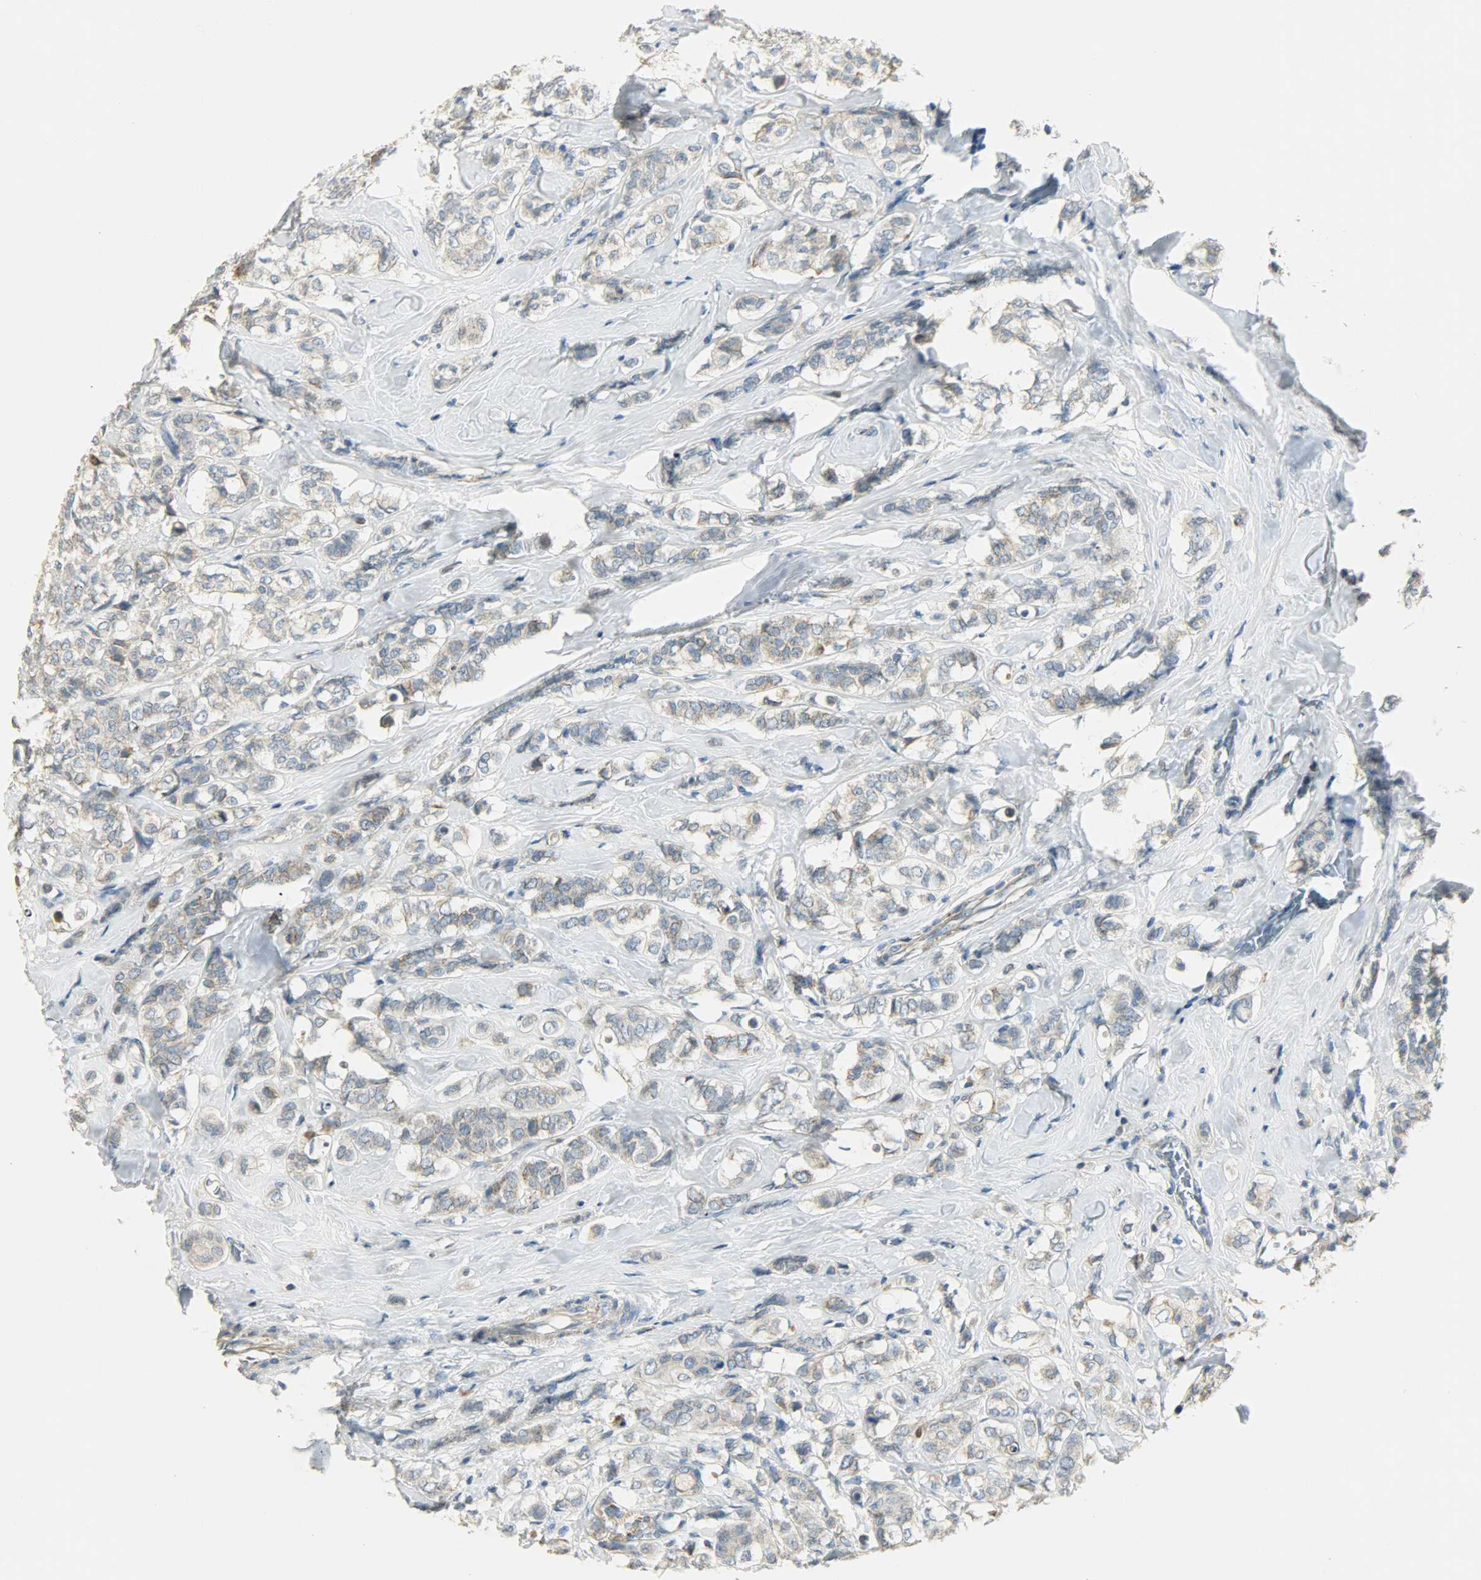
{"staining": {"intensity": "weak", "quantity": ">75%", "location": "cytoplasmic/membranous"}, "tissue": "breast cancer", "cell_type": "Tumor cells", "image_type": "cancer", "snomed": [{"axis": "morphology", "description": "Lobular carcinoma"}, {"axis": "topography", "description": "Breast"}], "caption": "Lobular carcinoma (breast) stained with a brown dye shows weak cytoplasmic/membranous positive positivity in about >75% of tumor cells.", "gene": "NNT", "patient": {"sex": "female", "age": 60}}